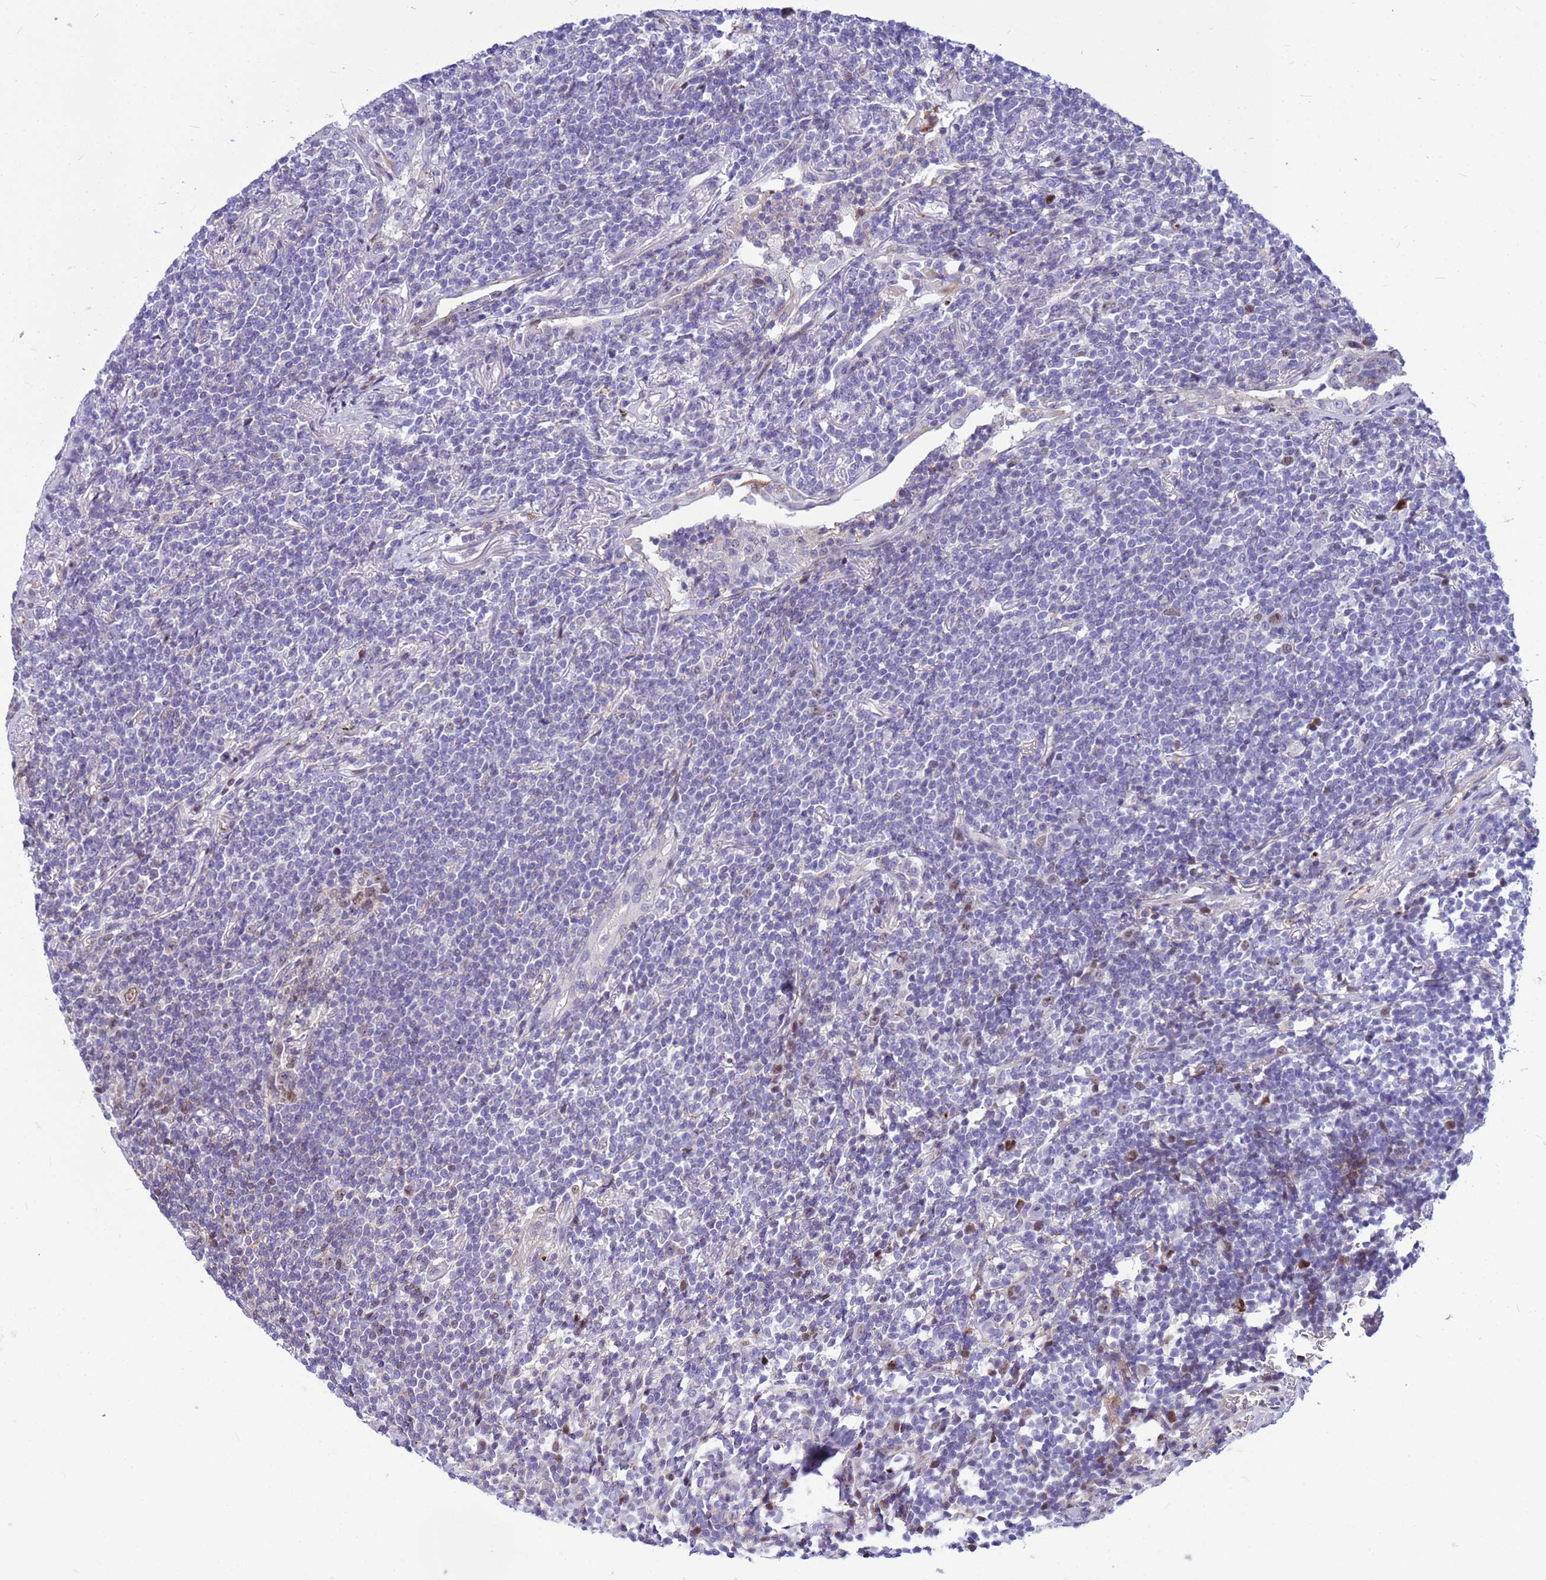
{"staining": {"intensity": "negative", "quantity": "none", "location": "none"}, "tissue": "lymphoma", "cell_type": "Tumor cells", "image_type": "cancer", "snomed": [{"axis": "morphology", "description": "Malignant lymphoma, non-Hodgkin's type, Low grade"}, {"axis": "topography", "description": "Lung"}], "caption": "Photomicrograph shows no significant protein positivity in tumor cells of low-grade malignant lymphoma, non-Hodgkin's type. (Stains: DAB (3,3'-diaminobenzidine) immunohistochemistry (IHC) with hematoxylin counter stain, Microscopy: brightfield microscopy at high magnification).", "gene": "ADAMTS7", "patient": {"sex": "female", "age": 71}}